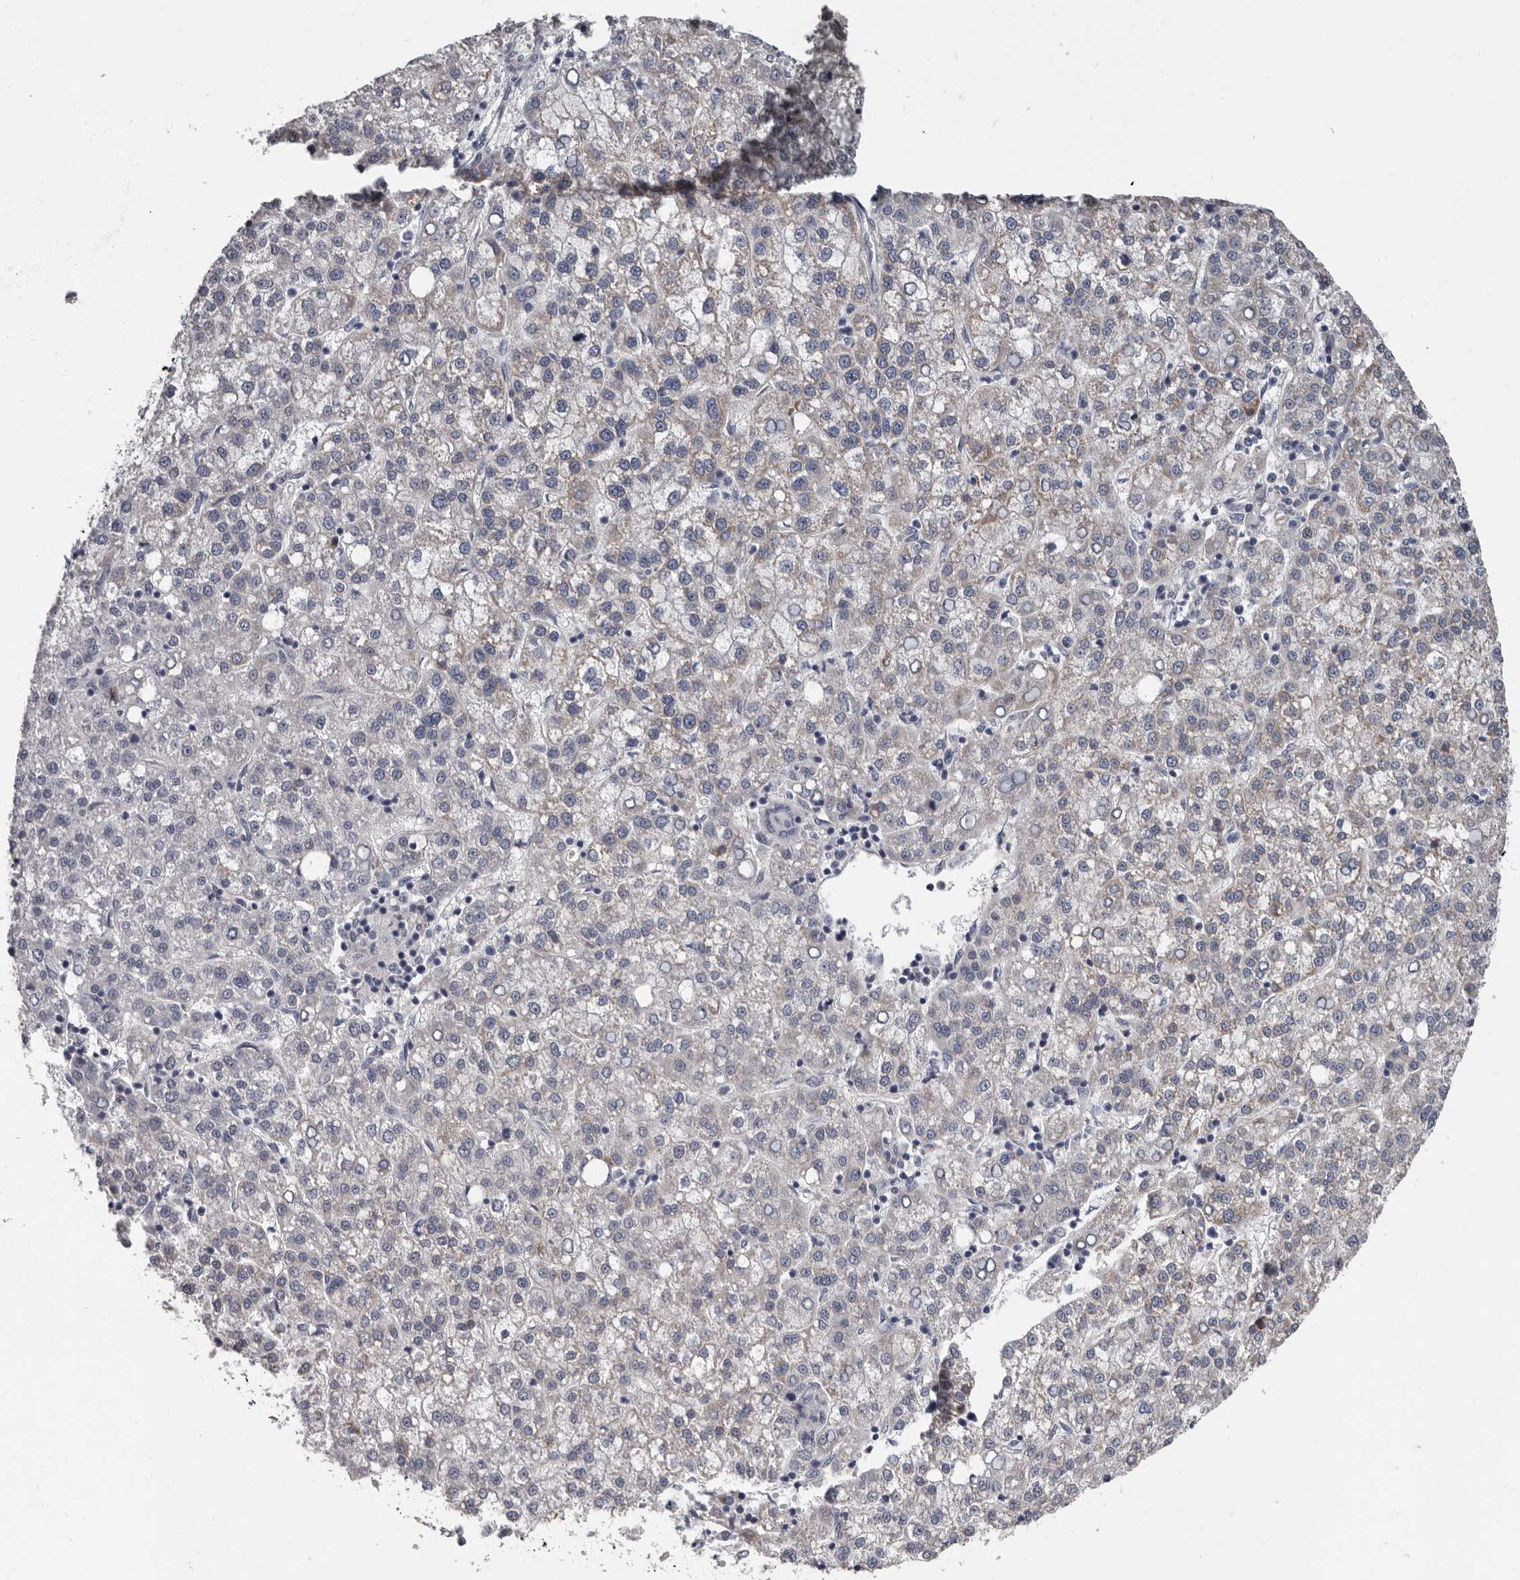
{"staining": {"intensity": "negative", "quantity": "none", "location": "none"}, "tissue": "liver cancer", "cell_type": "Tumor cells", "image_type": "cancer", "snomed": [{"axis": "morphology", "description": "Carcinoma, Hepatocellular, NOS"}, {"axis": "topography", "description": "Liver"}], "caption": "A high-resolution histopathology image shows IHC staining of hepatocellular carcinoma (liver), which shows no significant staining in tumor cells.", "gene": "RNF217", "patient": {"sex": "female", "age": 58}}